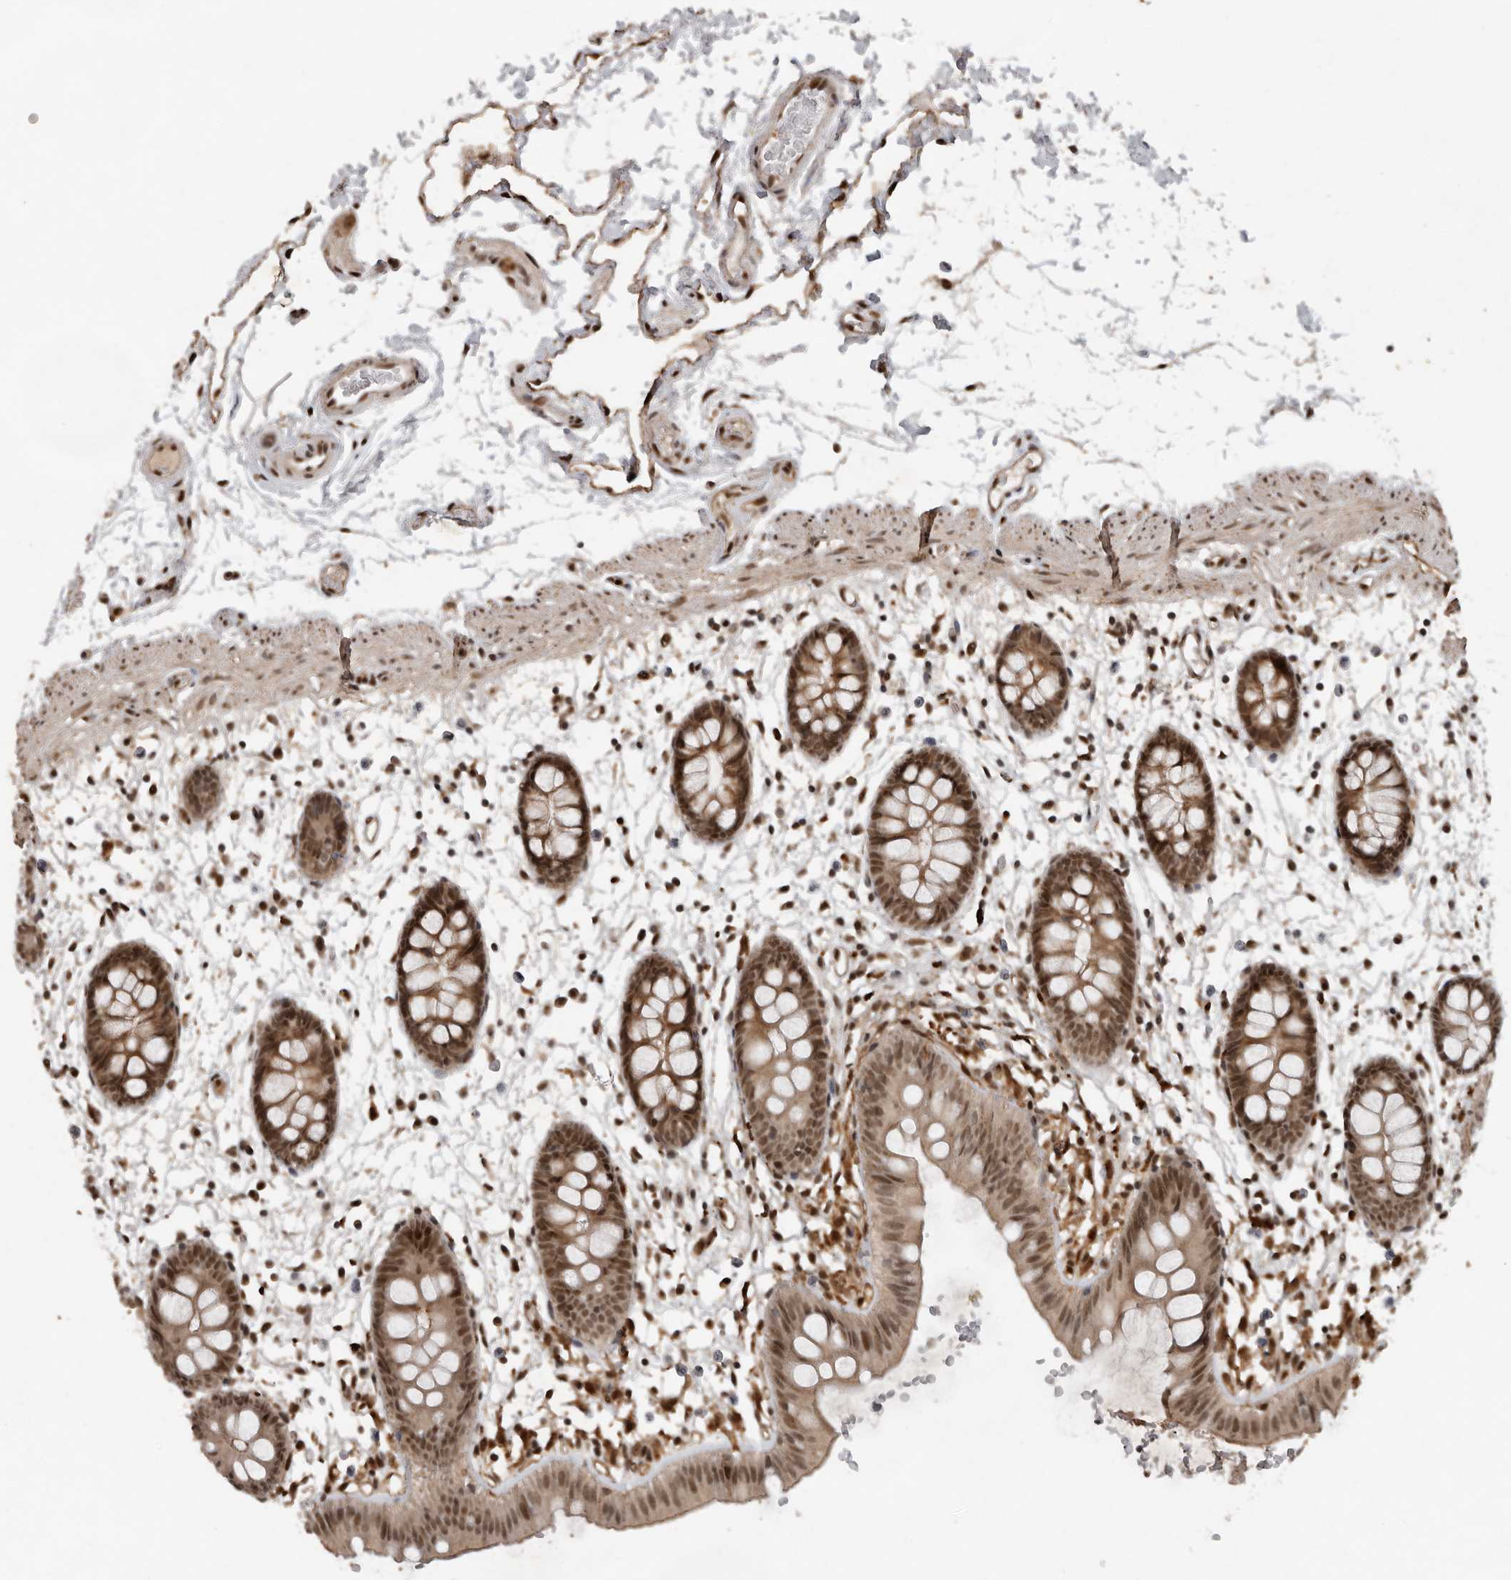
{"staining": {"intensity": "strong", "quantity": ">75%", "location": "cytoplasmic/membranous,nuclear"}, "tissue": "colon", "cell_type": "Endothelial cells", "image_type": "normal", "snomed": [{"axis": "morphology", "description": "Normal tissue, NOS"}, {"axis": "topography", "description": "Colon"}], "caption": "A high-resolution micrograph shows immunohistochemistry (IHC) staining of unremarkable colon, which shows strong cytoplasmic/membranous,nuclear expression in approximately >75% of endothelial cells.", "gene": "CDC27", "patient": {"sex": "male", "age": 56}}